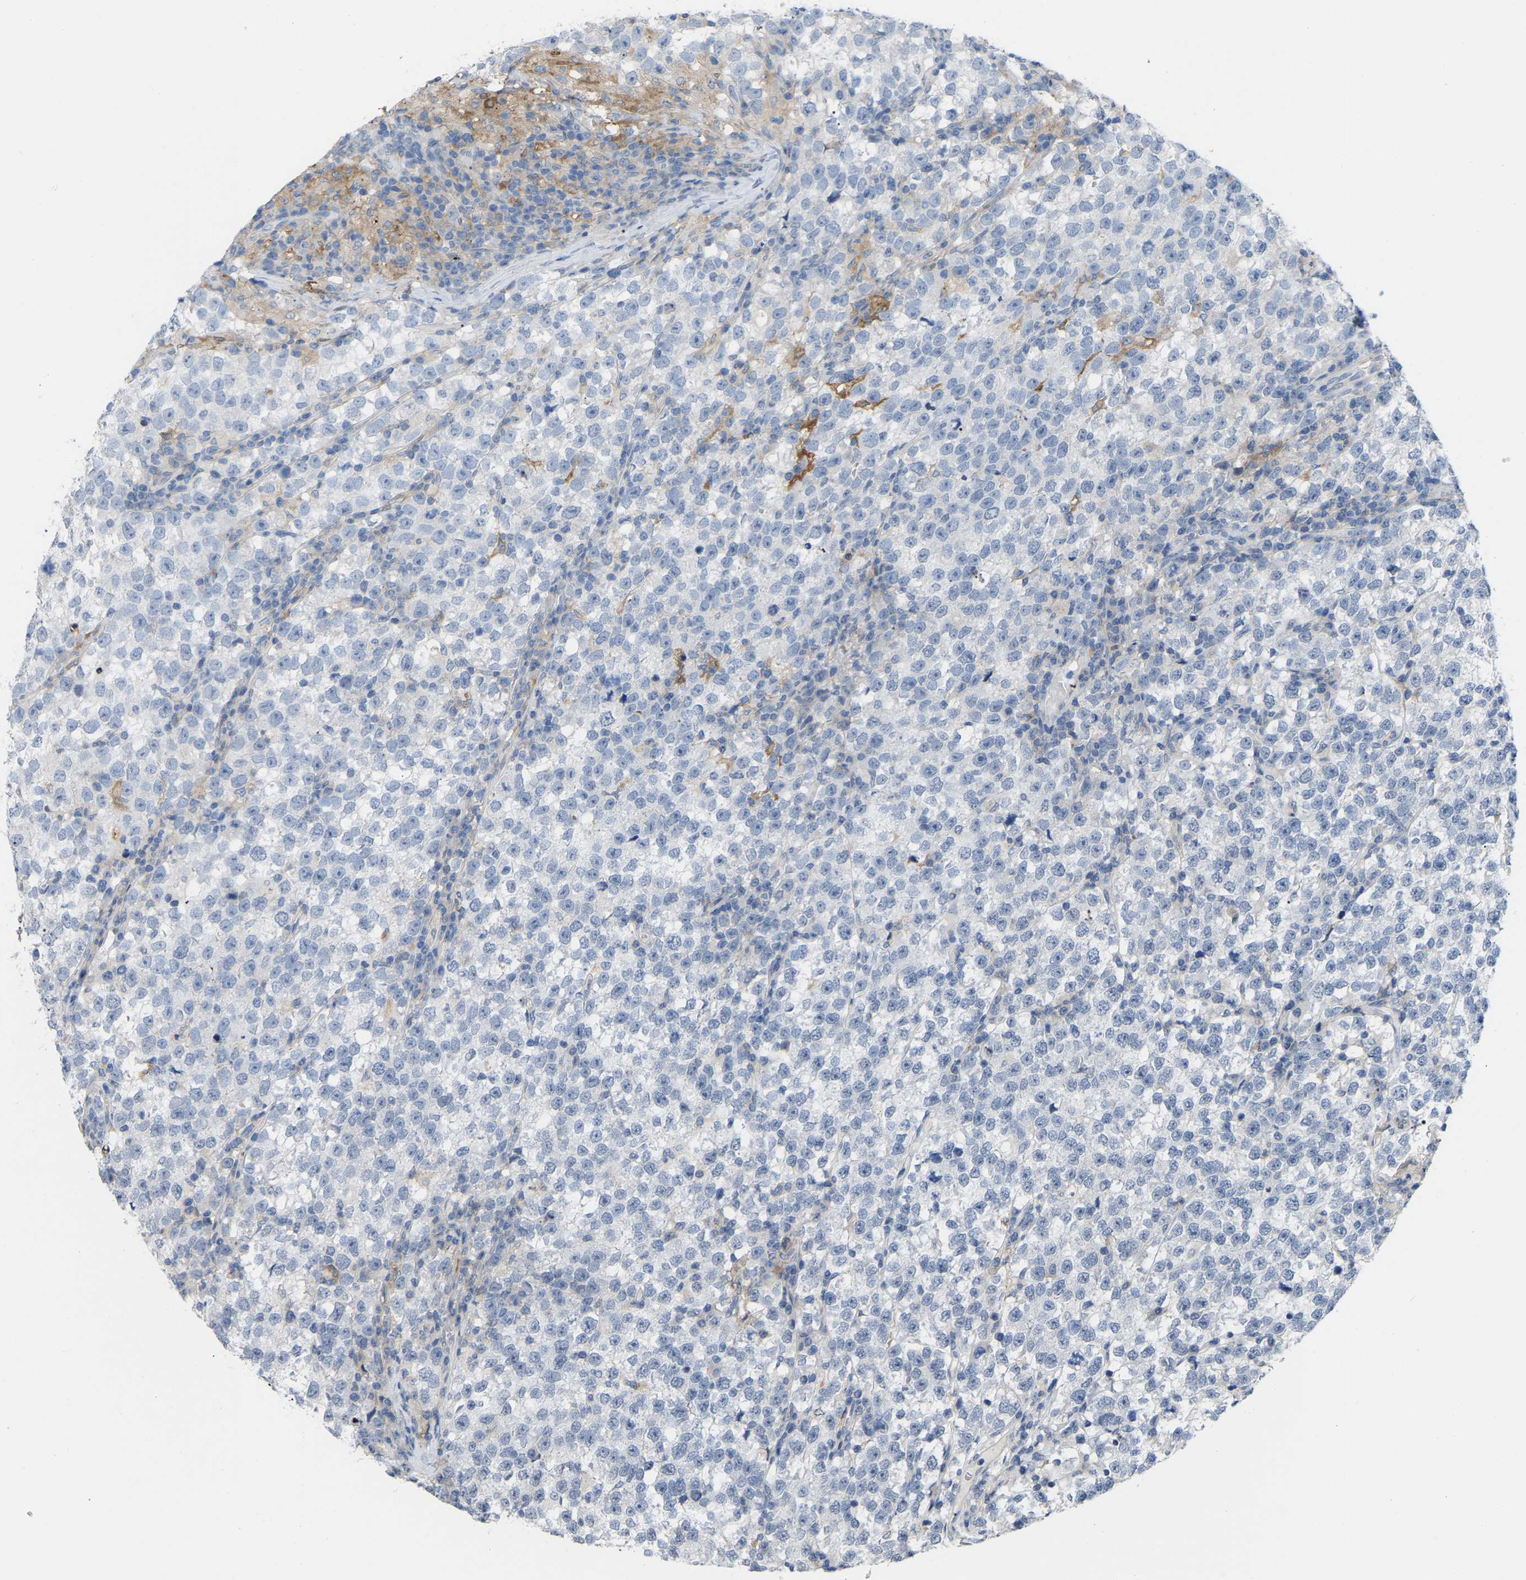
{"staining": {"intensity": "negative", "quantity": "none", "location": "none"}, "tissue": "testis cancer", "cell_type": "Tumor cells", "image_type": "cancer", "snomed": [{"axis": "morphology", "description": "Normal tissue, NOS"}, {"axis": "morphology", "description": "Seminoma, NOS"}, {"axis": "topography", "description": "Testis"}], "caption": "There is no significant staining in tumor cells of seminoma (testis).", "gene": "ABTB2", "patient": {"sex": "male", "age": 43}}